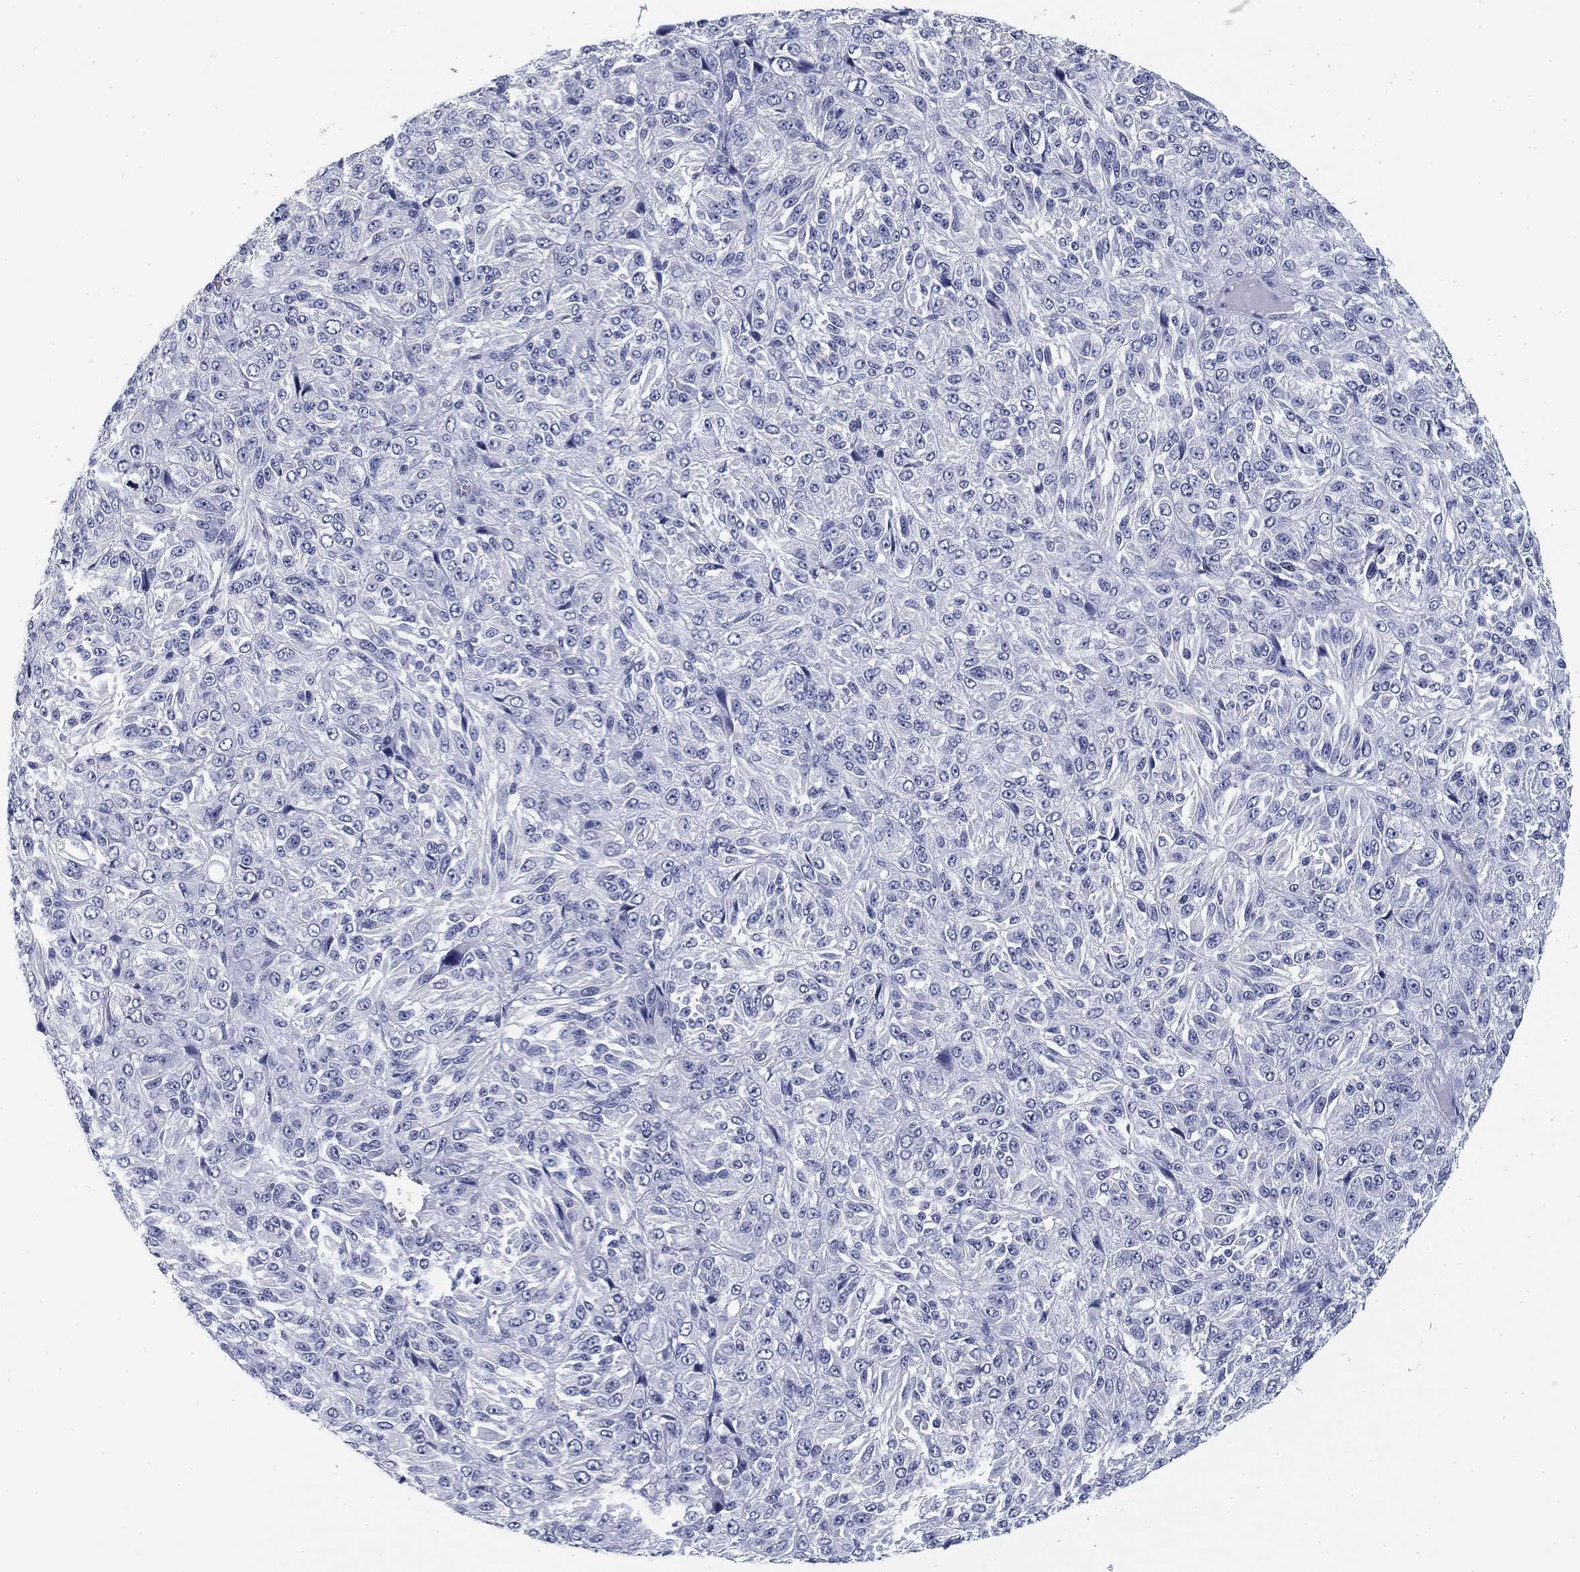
{"staining": {"intensity": "negative", "quantity": "none", "location": "none"}, "tissue": "melanoma", "cell_type": "Tumor cells", "image_type": "cancer", "snomed": [{"axis": "morphology", "description": "Malignant melanoma, Metastatic site"}, {"axis": "topography", "description": "Brain"}], "caption": "Human melanoma stained for a protein using immunohistochemistry displays no expression in tumor cells.", "gene": "SLC2A5", "patient": {"sex": "female", "age": 56}}